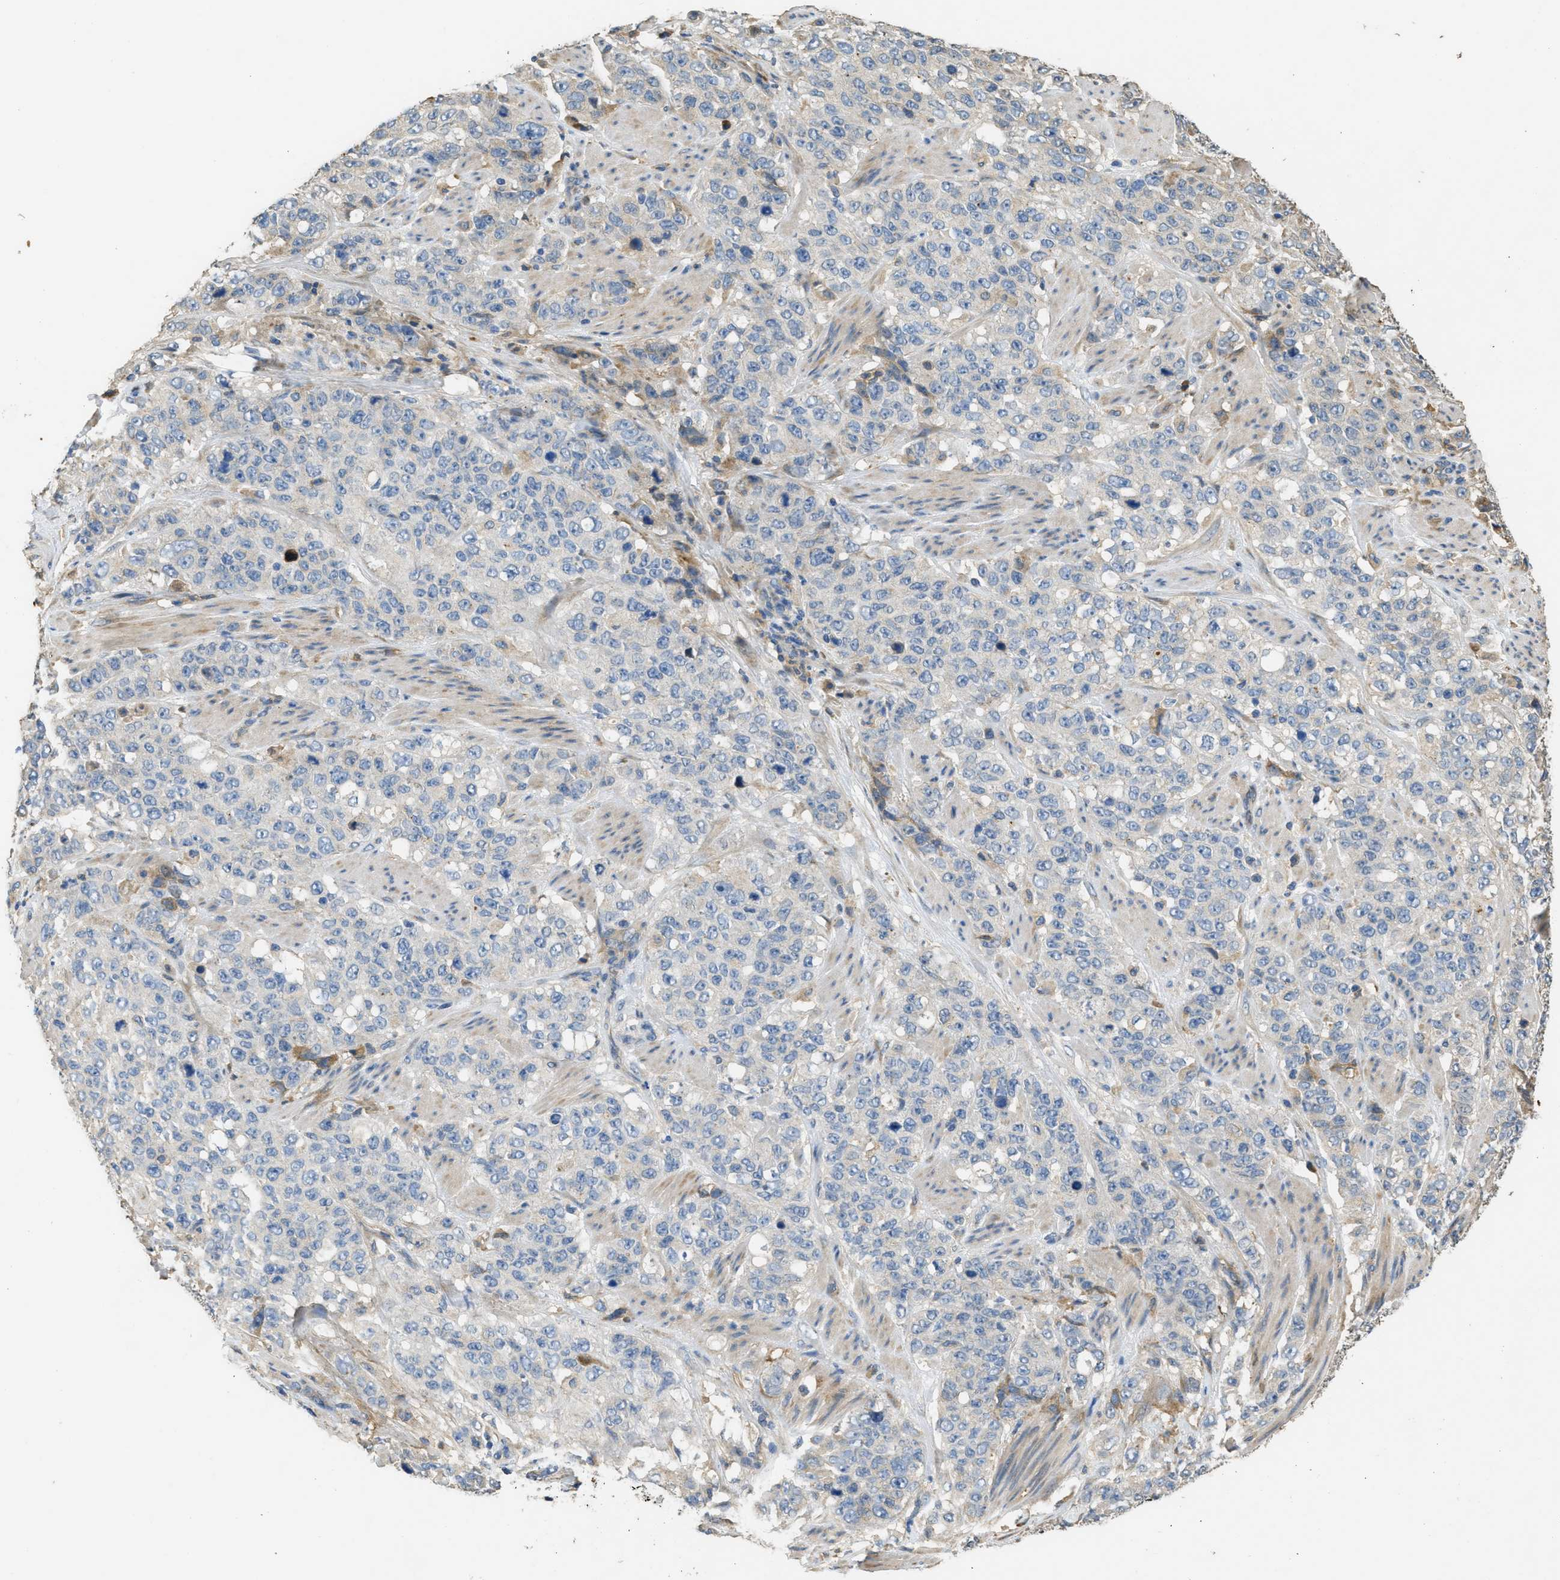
{"staining": {"intensity": "negative", "quantity": "none", "location": "none"}, "tissue": "stomach cancer", "cell_type": "Tumor cells", "image_type": "cancer", "snomed": [{"axis": "morphology", "description": "Adenocarcinoma, NOS"}, {"axis": "topography", "description": "Stomach"}], "caption": "Immunohistochemistry photomicrograph of human stomach adenocarcinoma stained for a protein (brown), which displays no staining in tumor cells.", "gene": "RIPK2", "patient": {"sex": "male", "age": 48}}